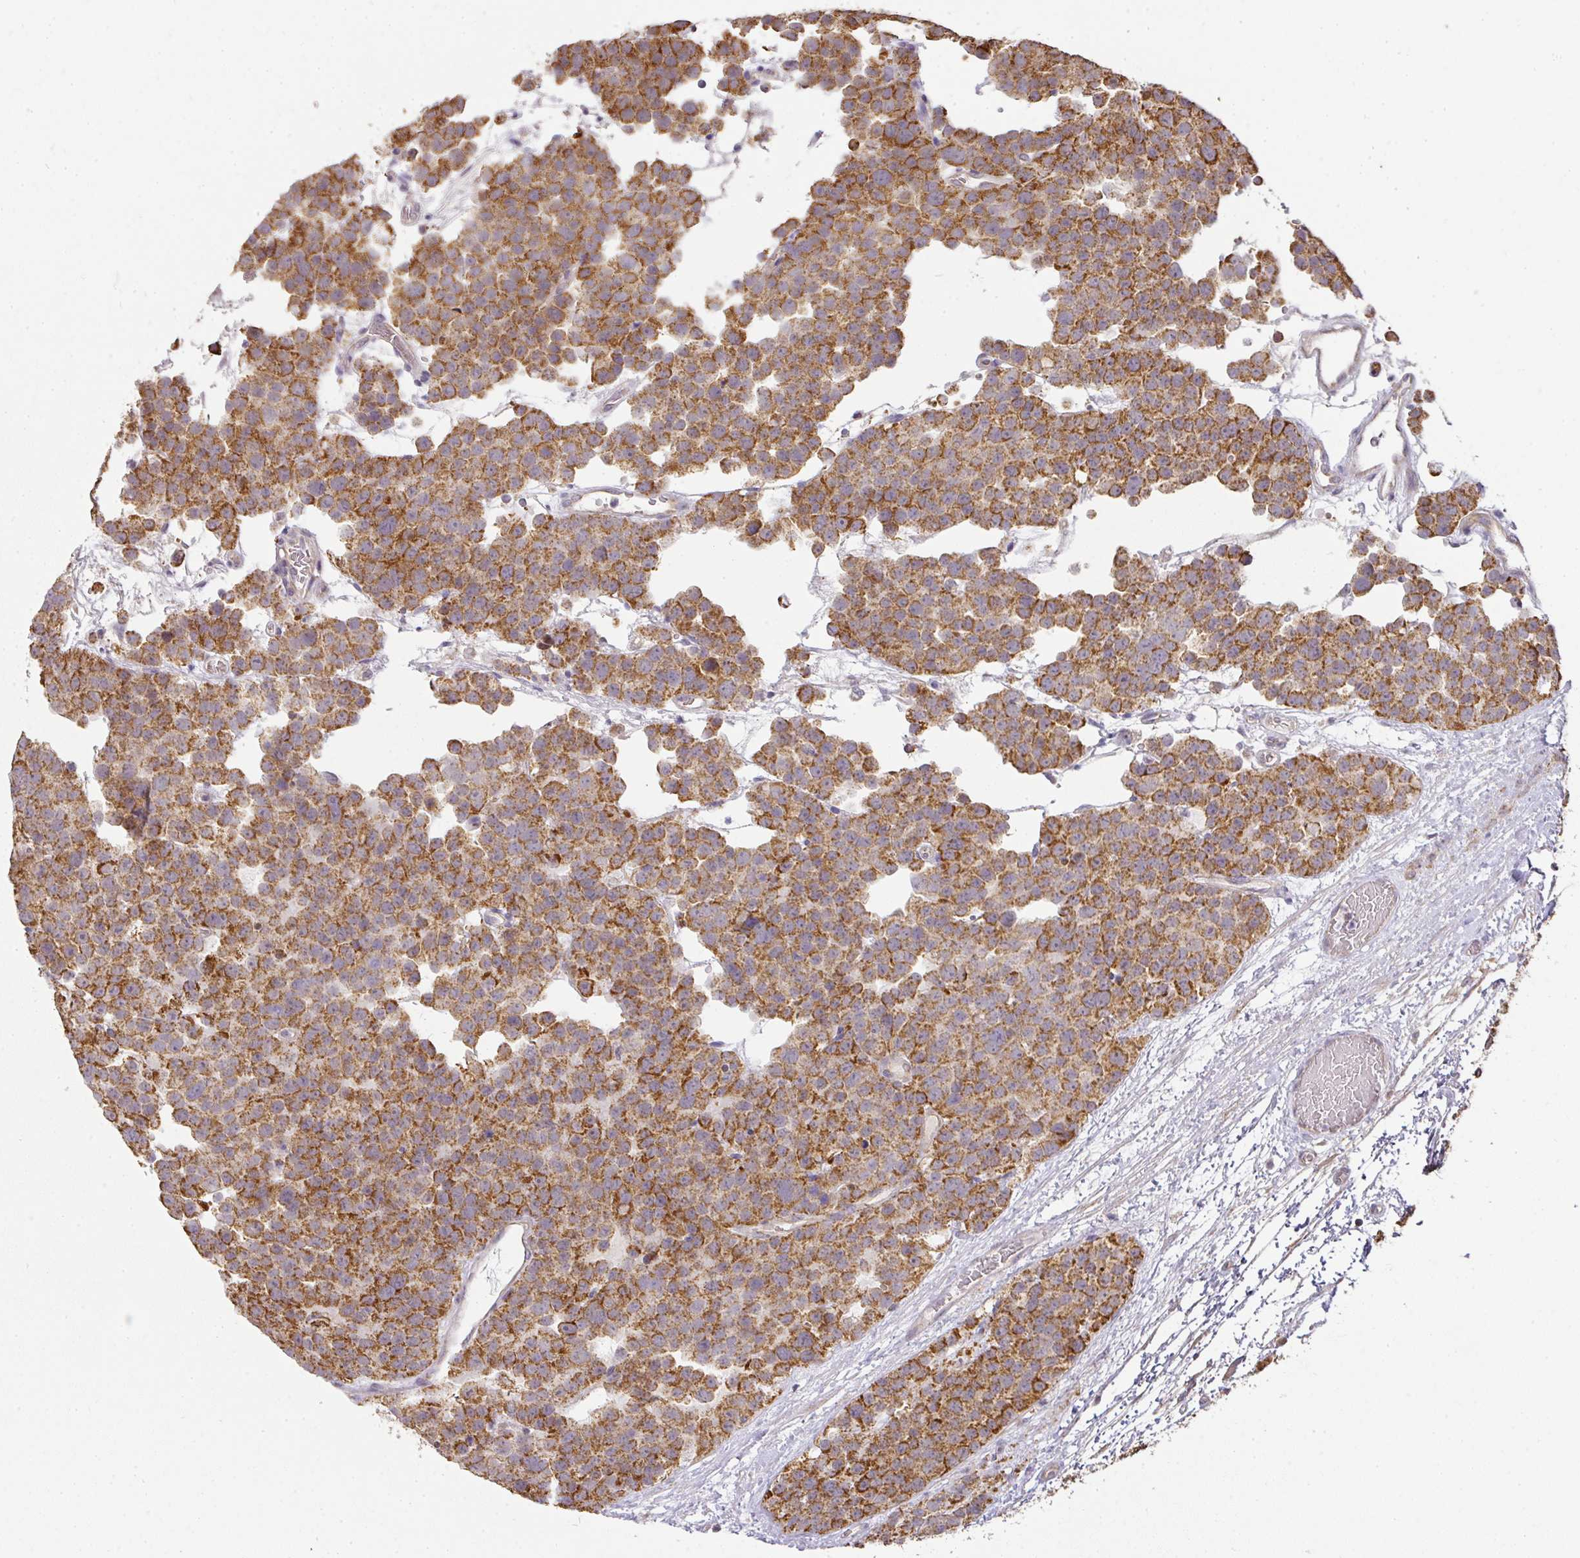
{"staining": {"intensity": "strong", "quantity": ">75%", "location": "cytoplasmic/membranous"}, "tissue": "testis cancer", "cell_type": "Tumor cells", "image_type": "cancer", "snomed": [{"axis": "morphology", "description": "Seminoma, NOS"}, {"axis": "topography", "description": "Testis"}], "caption": "Immunohistochemical staining of testis cancer displays strong cytoplasmic/membranous protein staining in about >75% of tumor cells.", "gene": "MYOM2", "patient": {"sex": "male", "age": 71}}